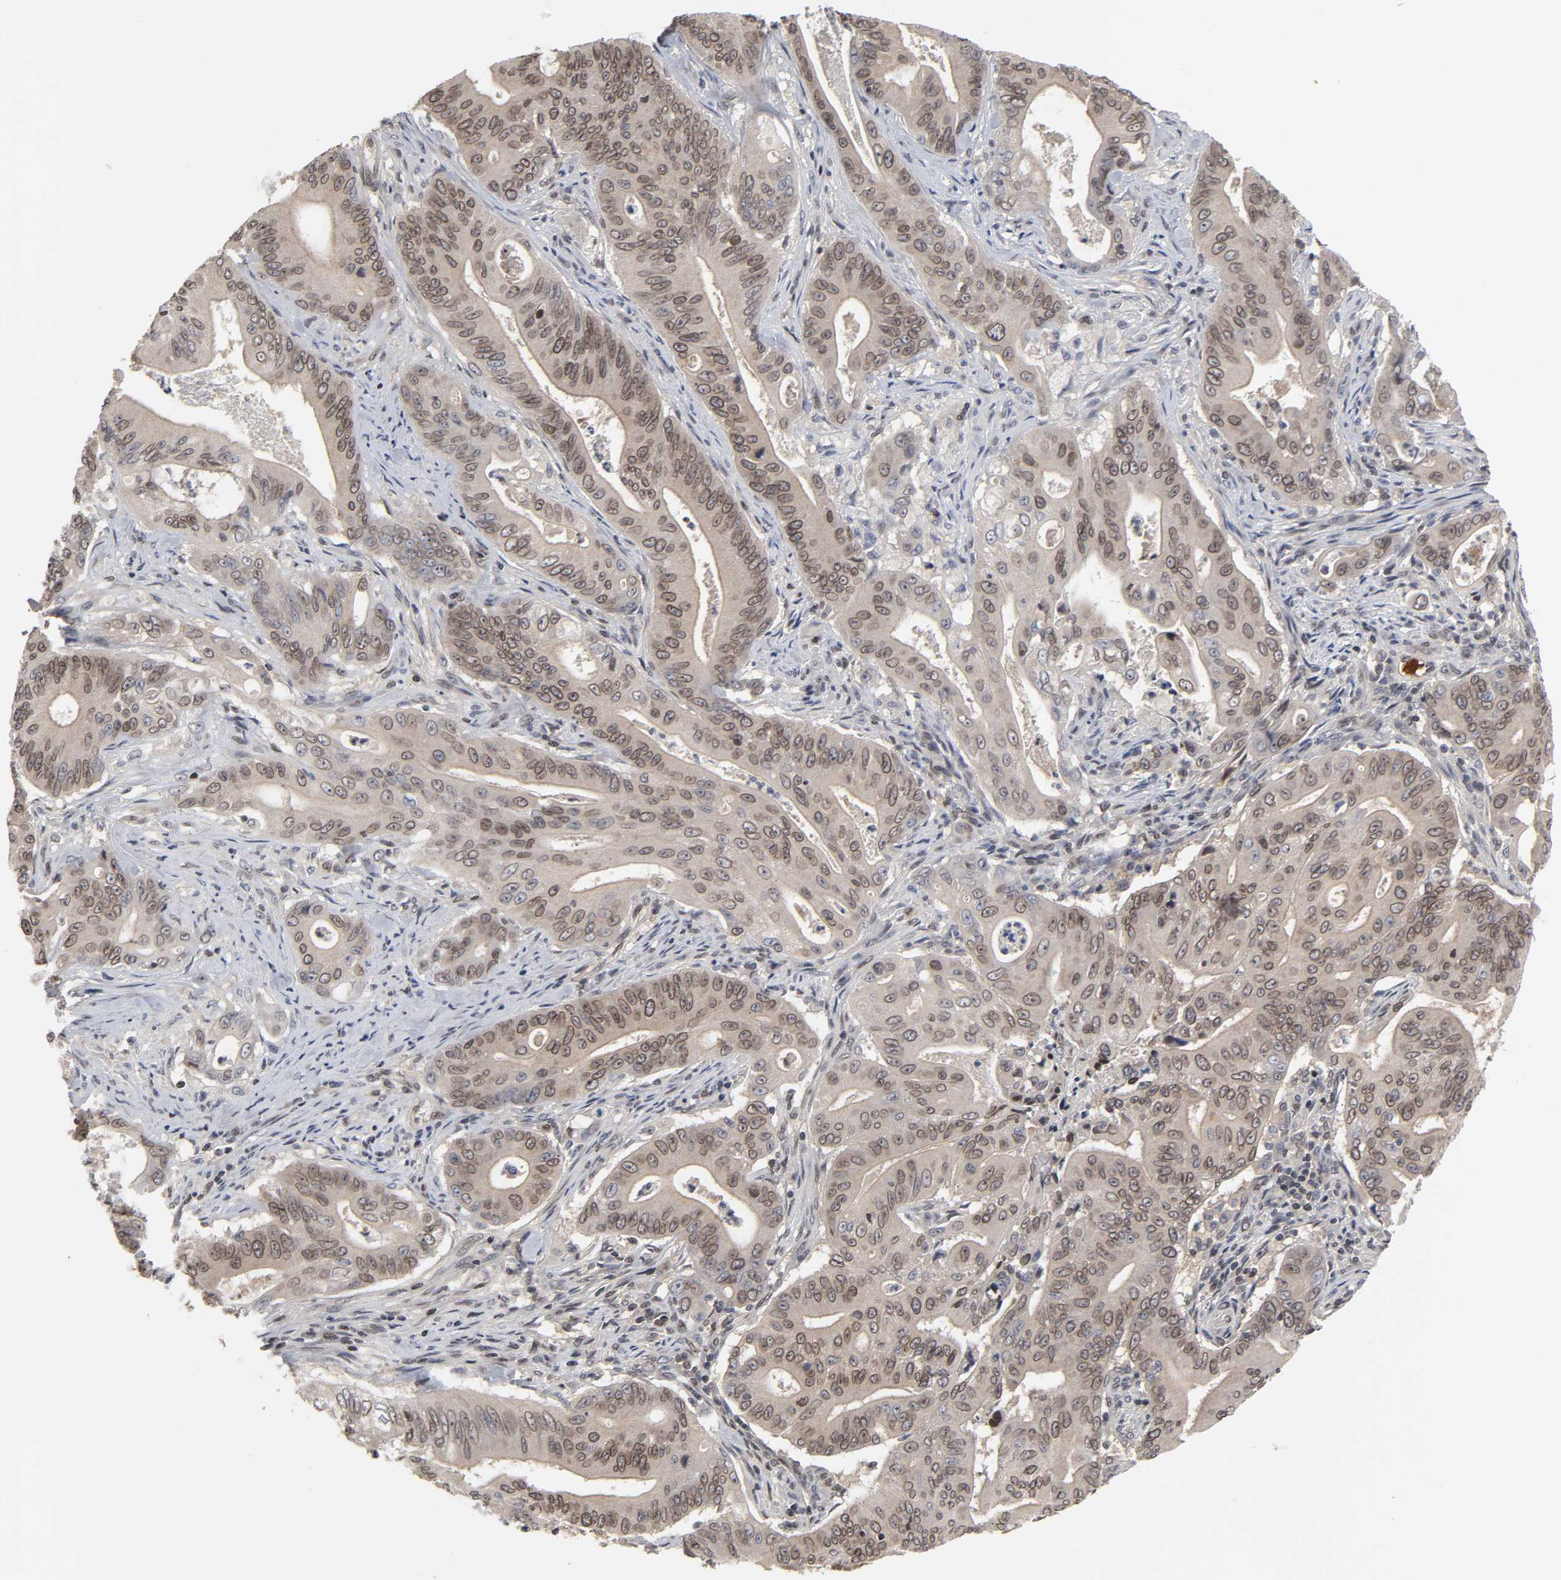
{"staining": {"intensity": "moderate", "quantity": ">75%", "location": "cytoplasmic/membranous,nuclear"}, "tissue": "pancreatic cancer", "cell_type": "Tumor cells", "image_type": "cancer", "snomed": [{"axis": "morphology", "description": "Normal tissue, NOS"}, {"axis": "topography", "description": "Lymph node"}], "caption": "Protein analysis of pancreatic cancer tissue demonstrates moderate cytoplasmic/membranous and nuclear expression in about >75% of tumor cells.", "gene": "CPN2", "patient": {"sex": "male", "age": 62}}